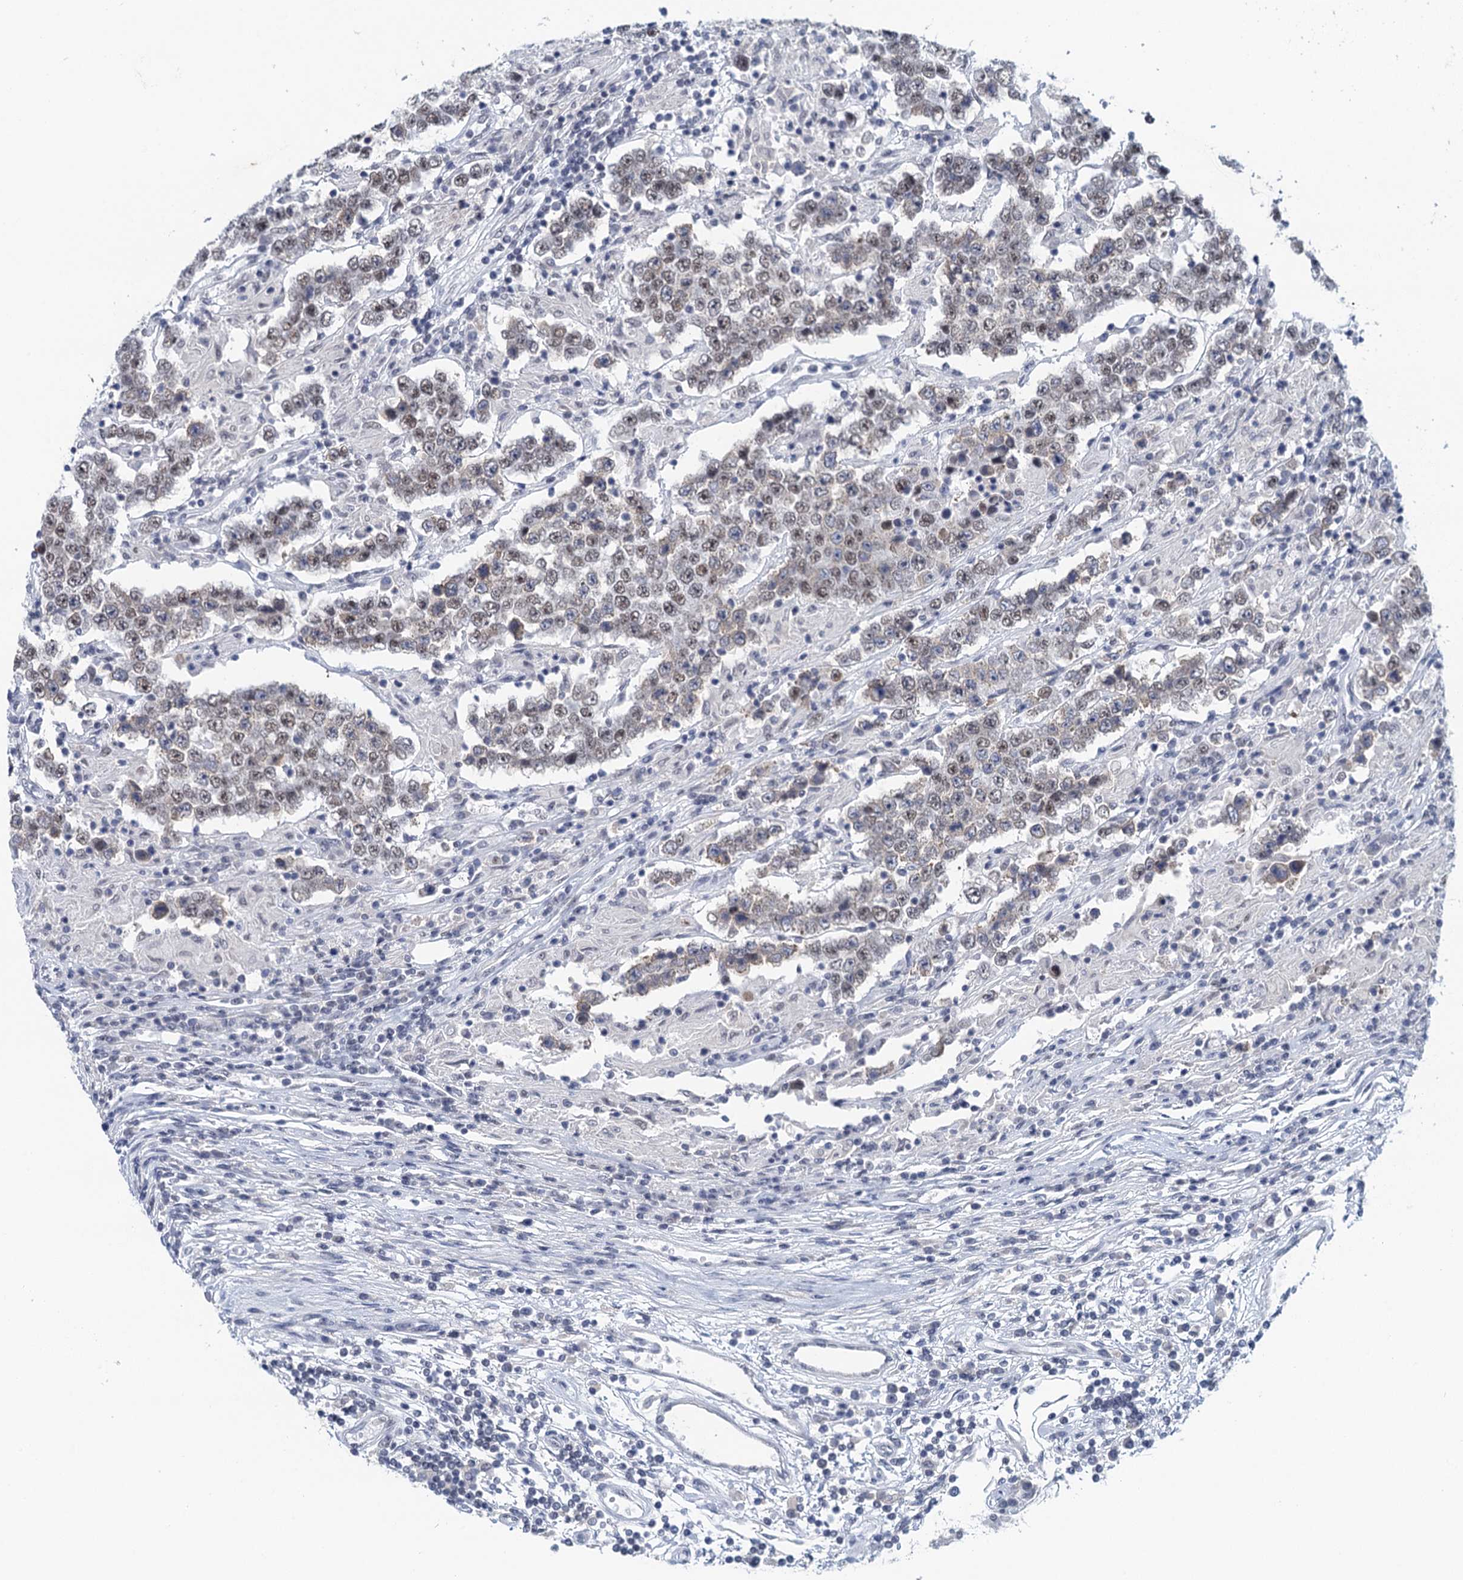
{"staining": {"intensity": "weak", "quantity": "25%-75%", "location": "nuclear"}, "tissue": "testis cancer", "cell_type": "Tumor cells", "image_type": "cancer", "snomed": [{"axis": "morphology", "description": "Normal tissue, NOS"}, {"axis": "morphology", "description": "Urothelial carcinoma, High grade"}, {"axis": "morphology", "description": "Seminoma, NOS"}, {"axis": "morphology", "description": "Carcinoma, Embryonal, NOS"}, {"axis": "topography", "description": "Urinary bladder"}, {"axis": "topography", "description": "Testis"}], "caption": "Testis cancer (seminoma) tissue displays weak nuclear expression in about 25%-75% of tumor cells, visualized by immunohistochemistry. The staining is performed using DAB brown chromogen to label protein expression. The nuclei are counter-stained blue using hematoxylin.", "gene": "EPS8L1", "patient": {"sex": "male", "age": 41}}